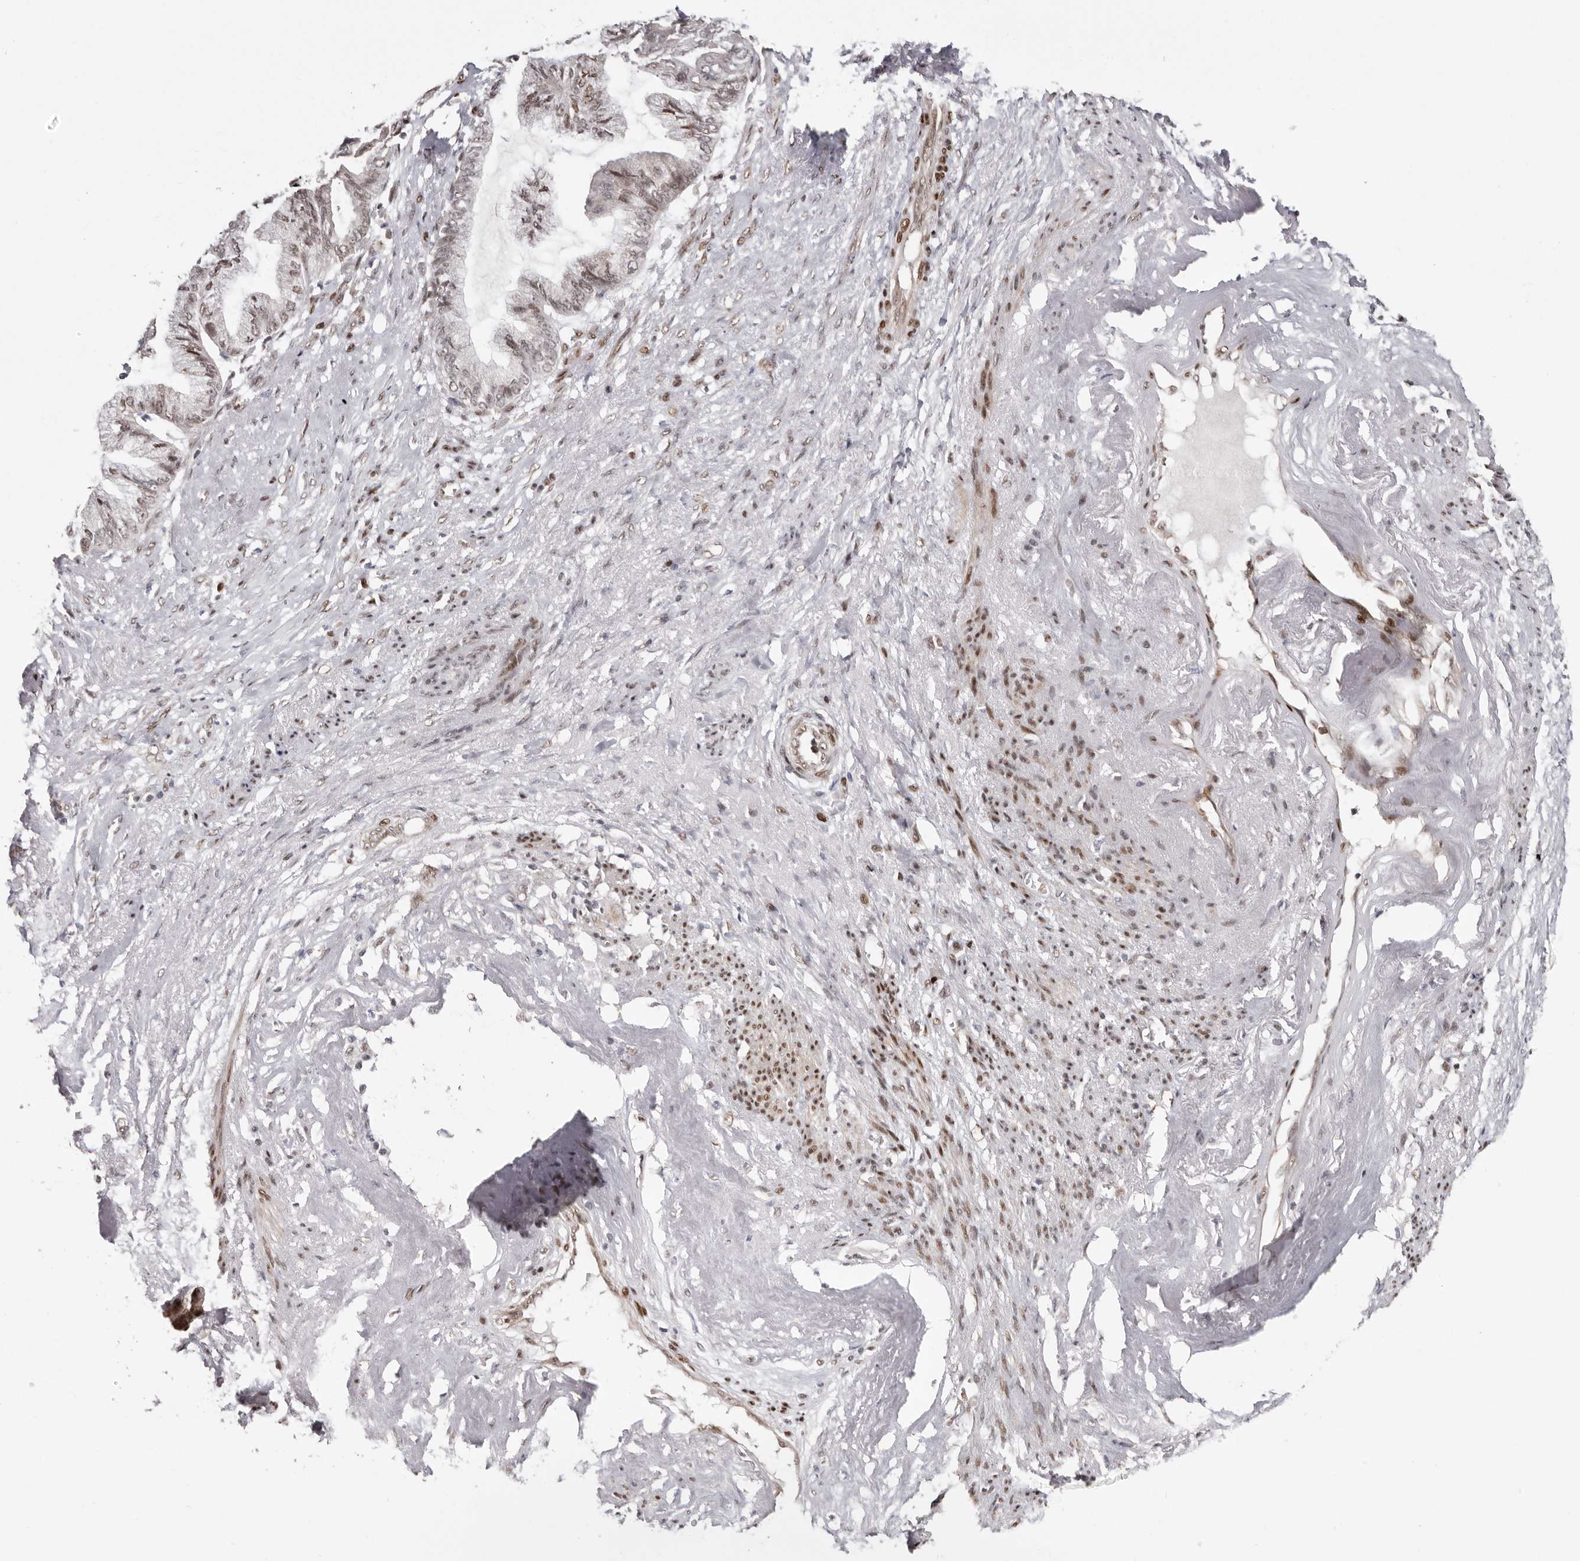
{"staining": {"intensity": "weak", "quantity": ">75%", "location": "nuclear"}, "tissue": "endometrial cancer", "cell_type": "Tumor cells", "image_type": "cancer", "snomed": [{"axis": "morphology", "description": "Adenocarcinoma, NOS"}, {"axis": "topography", "description": "Endometrium"}], "caption": "Weak nuclear protein positivity is identified in approximately >75% of tumor cells in adenocarcinoma (endometrial). (DAB (3,3'-diaminobenzidine) = brown stain, brightfield microscopy at high magnification).", "gene": "SMAD7", "patient": {"sex": "female", "age": 86}}